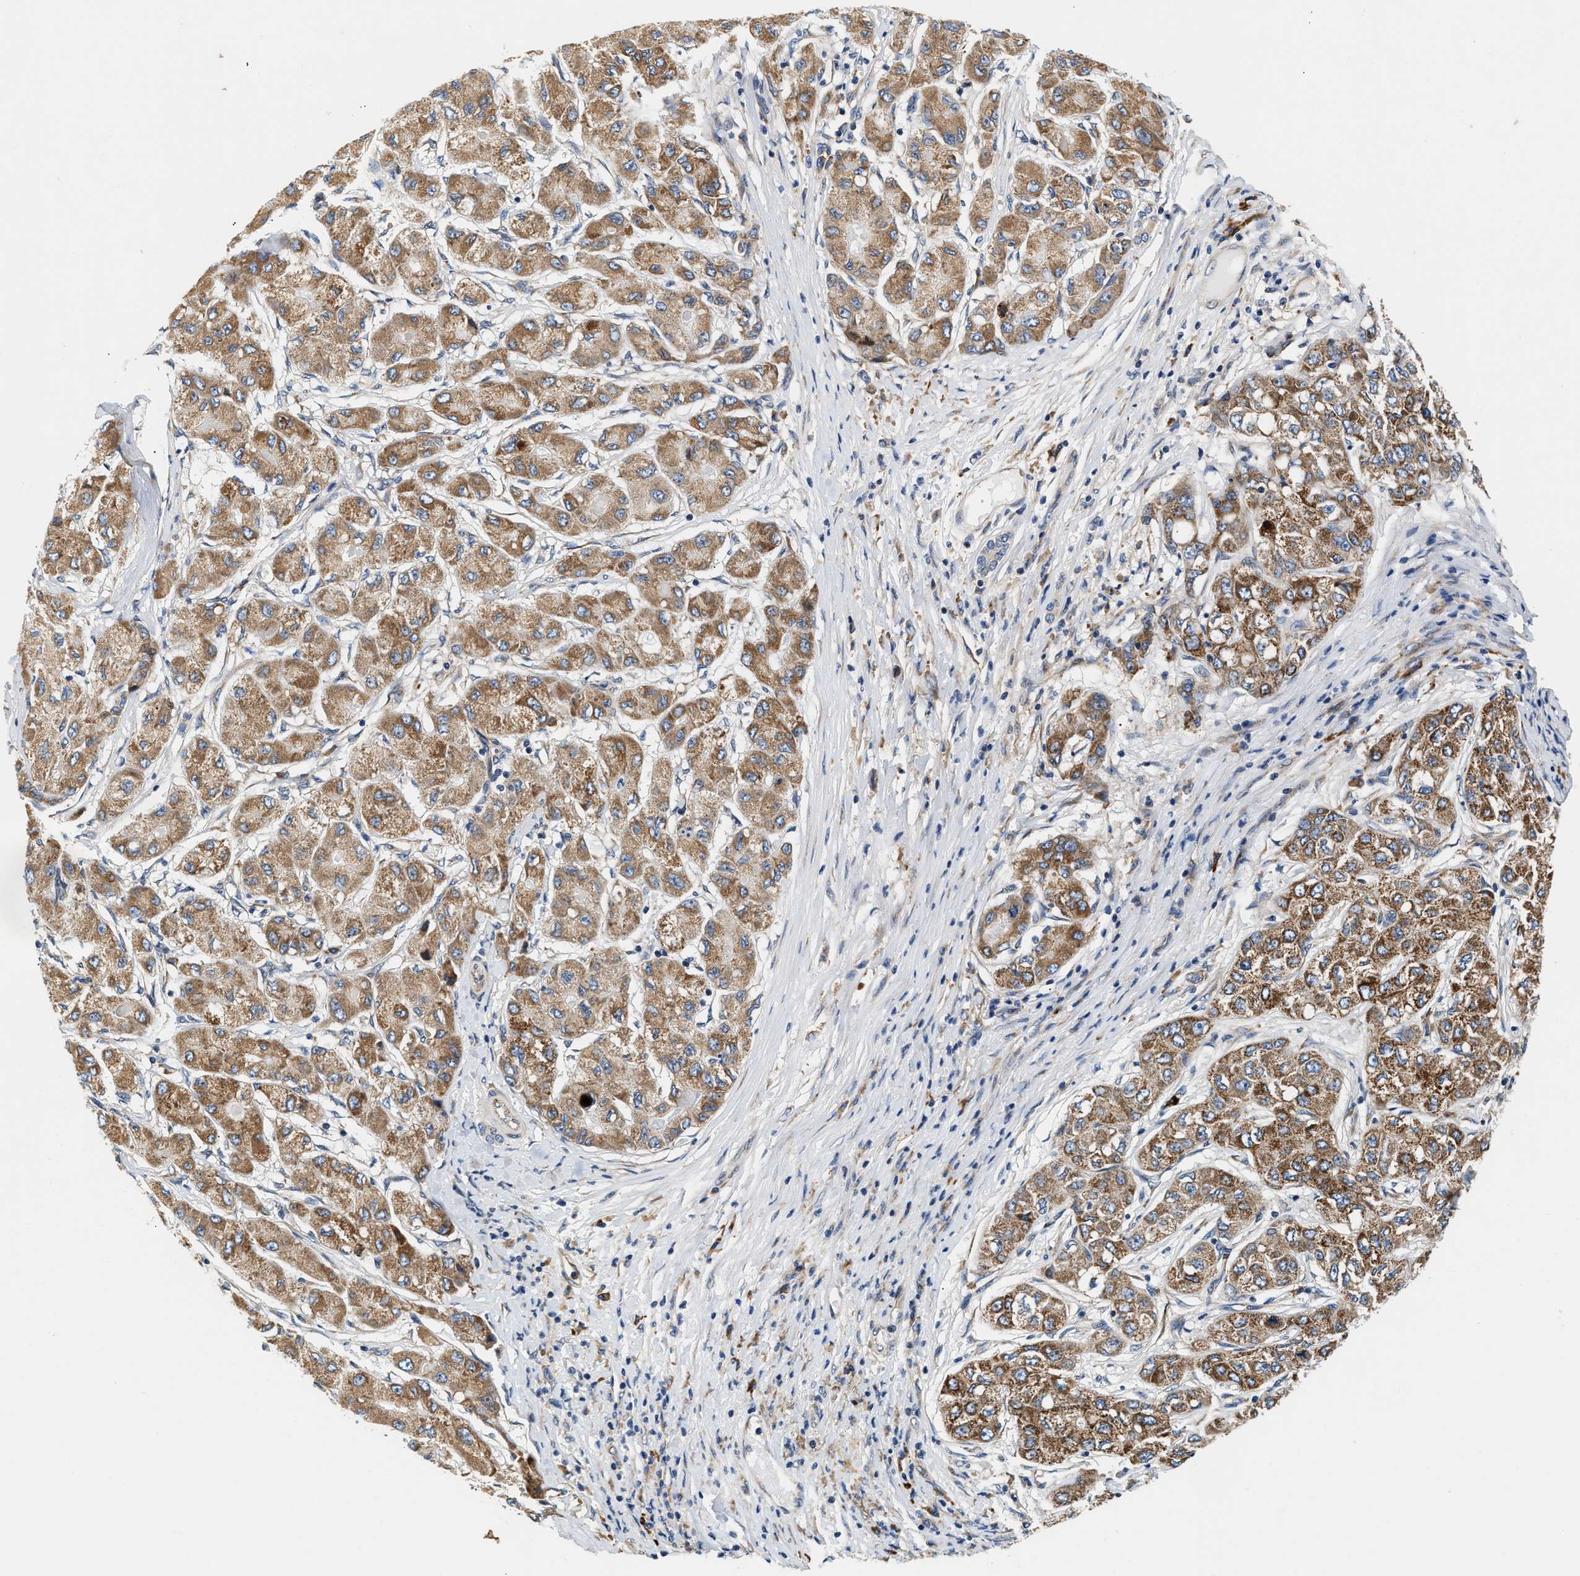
{"staining": {"intensity": "moderate", "quantity": ">75%", "location": "cytoplasmic/membranous"}, "tissue": "liver cancer", "cell_type": "Tumor cells", "image_type": "cancer", "snomed": [{"axis": "morphology", "description": "Carcinoma, Hepatocellular, NOS"}, {"axis": "topography", "description": "Liver"}], "caption": "Immunohistochemistry (IHC) photomicrograph of neoplastic tissue: human hepatocellular carcinoma (liver) stained using immunohistochemistry displays medium levels of moderate protein expression localized specifically in the cytoplasmic/membranous of tumor cells, appearing as a cytoplasmic/membranous brown color.", "gene": "IFT74", "patient": {"sex": "male", "age": 80}}